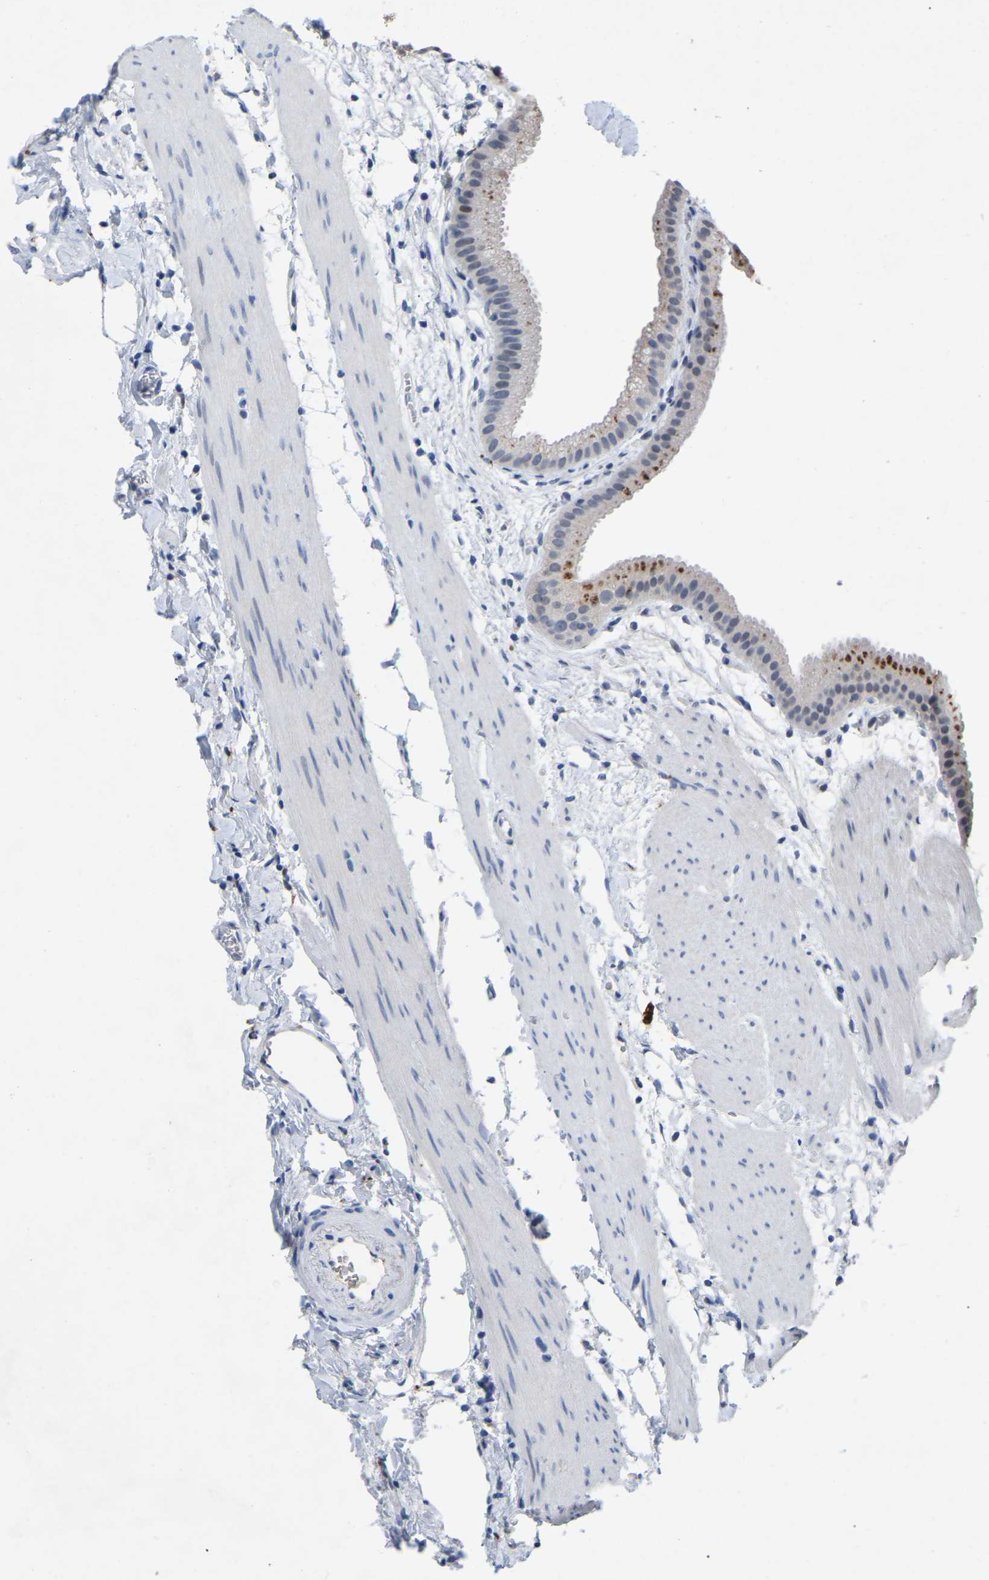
{"staining": {"intensity": "moderate", "quantity": "<25%", "location": "cytoplasmic/membranous"}, "tissue": "gallbladder", "cell_type": "Glandular cells", "image_type": "normal", "snomed": [{"axis": "morphology", "description": "Normal tissue, NOS"}, {"axis": "topography", "description": "Gallbladder"}], "caption": "Immunohistochemistry (IHC) micrograph of normal gallbladder stained for a protein (brown), which demonstrates low levels of moderate cytoplasmic/membranous expression in approximately <25% of glandular cells.", "gene": "SMPD2", "patient": {"sex": "female", "age": 64}}